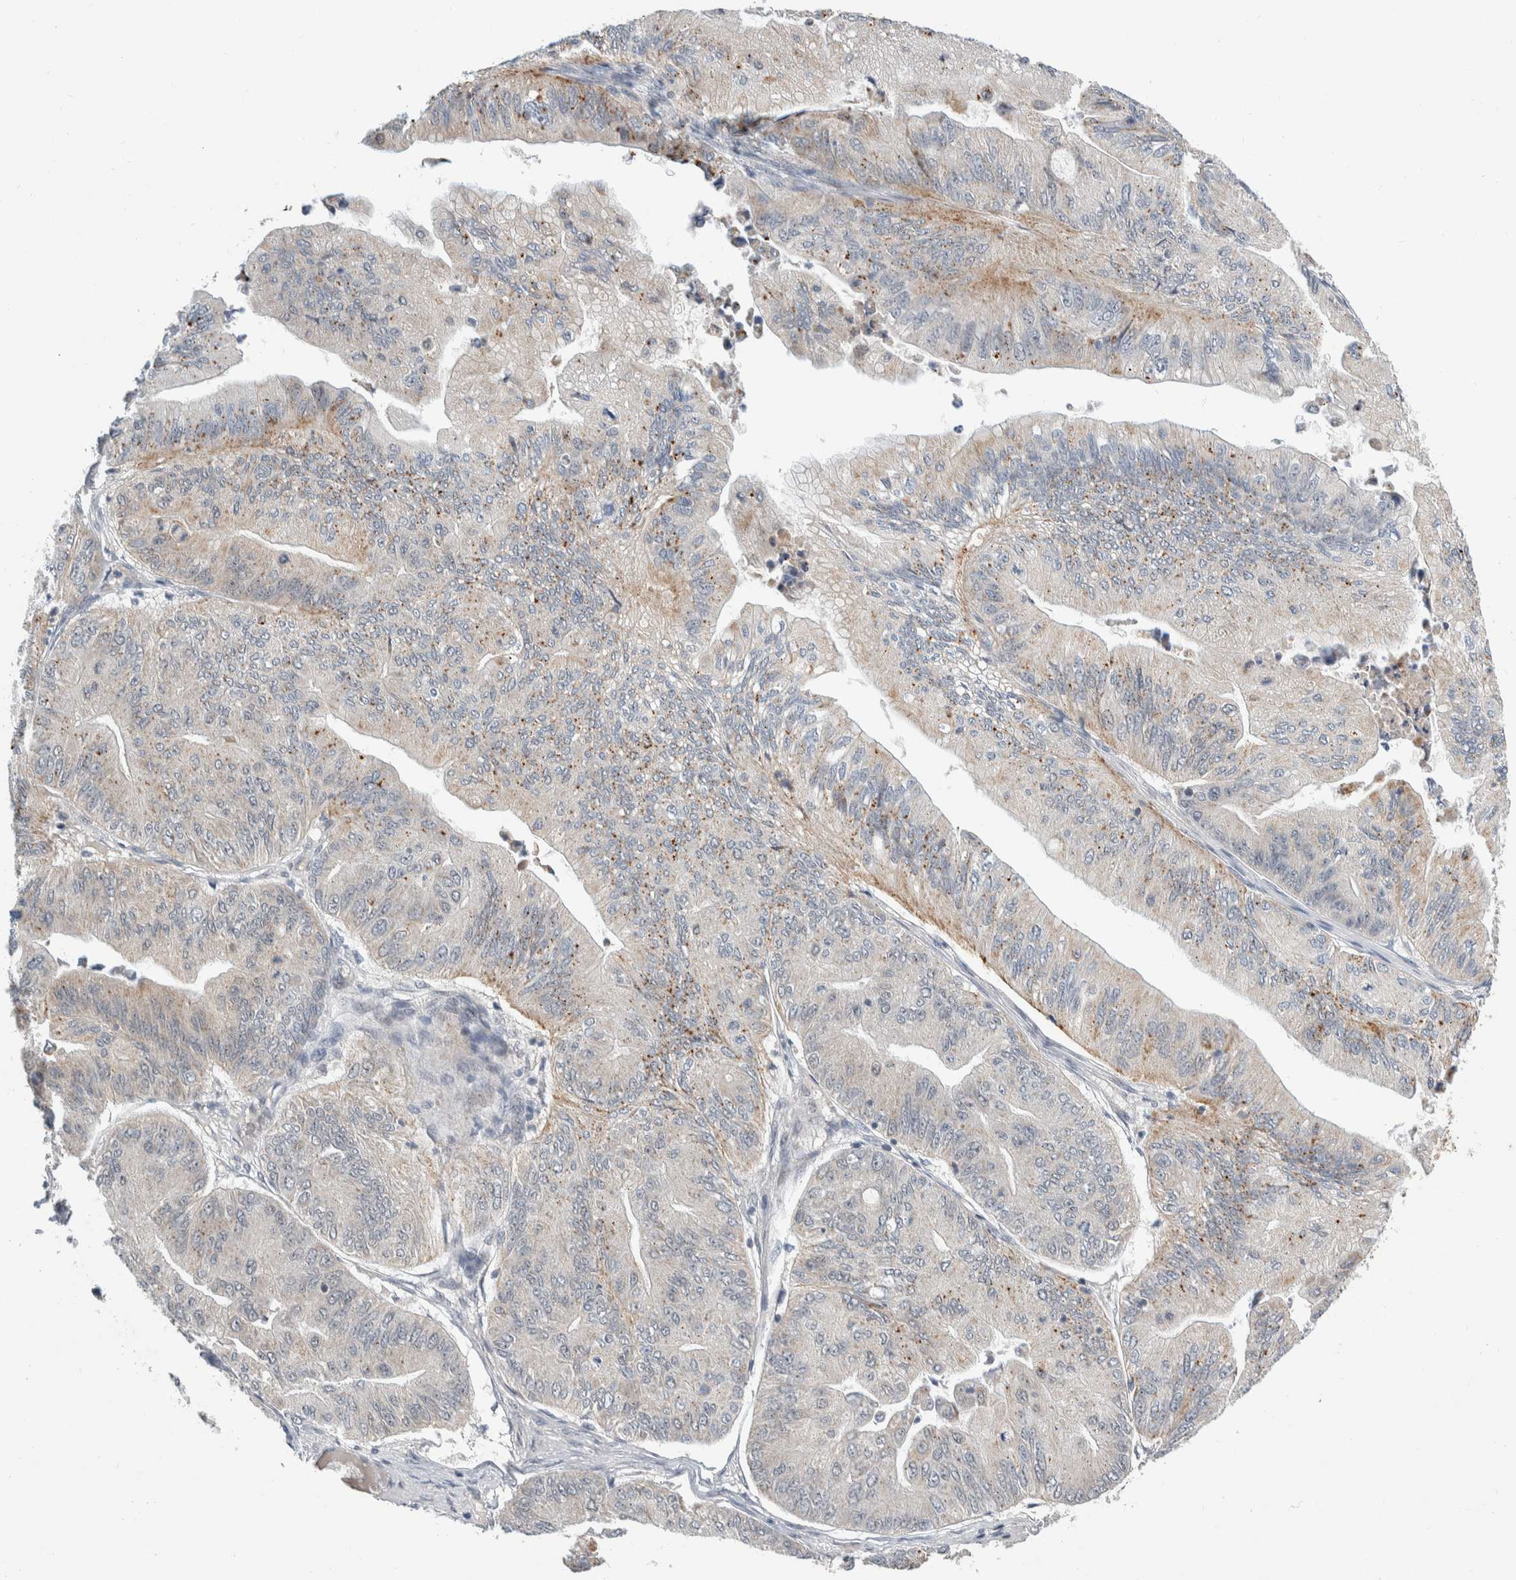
{"staining": {"intensity": "weak", "quantity": "25%-75%", "location": "cytoplasmic/membranous"}, "tissue": "ovarian cancer", "cell_type": "Tumor cells", "image_type": "cancer", "snomed": [{"axis": "morphology", "description": "Cystadenocarcinoma, mucinous, NOS"}, {"axis": "topography", "description": "Ovary"}], "caption": "Immunohistochemistry (DAB) staining of ovarian mucinous cystadenocarcinoma demonstrates weak cytoplasmic/membranous protein positivity in about 25%-75% of tumor cells. (brown staining indicates protein expression, while blue staining denotes nuclei).", "gene": "SHPK", "patient": {"sex": "female", "age": 61}}